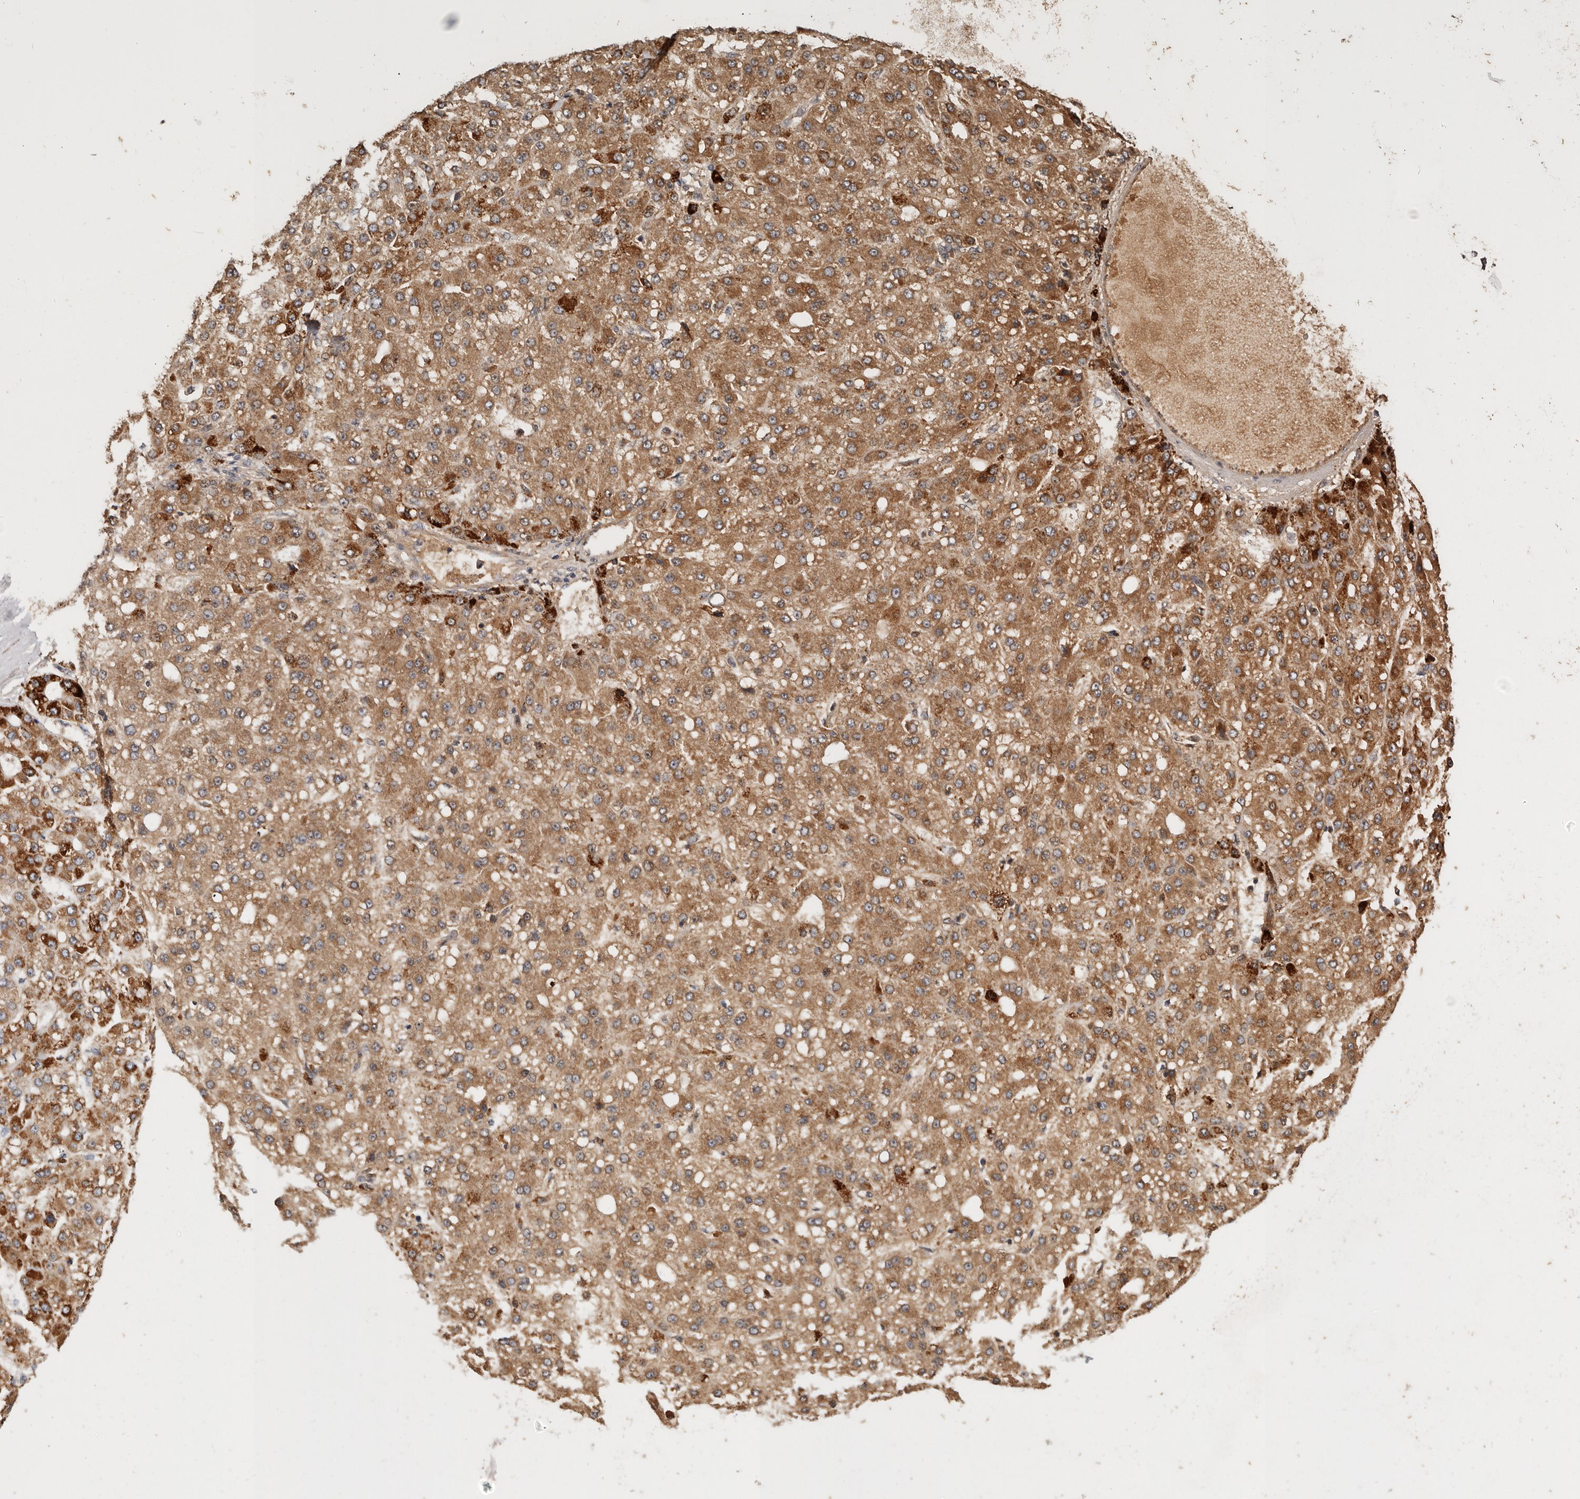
{"staining": {"intensity": "moderate", "quantity": ">75%", "location": "cytoplasmic/membranous"}, "tissue": "liver cancer", "cell_type": "Tumor cells", "image_type": "cancer", "snomed": [{"axis": "morphology", "description": "Carcinoma, Hepatocellular, NOS"}, {"axis": "topography", "description": "Liver"}], "caption": "Moderate cytoplasmic/membranous staining is identified in about >75% of tumor cells in liver cancer.", "gene": "AKAP7", "patient": {"sex": "male", "age": 67}}